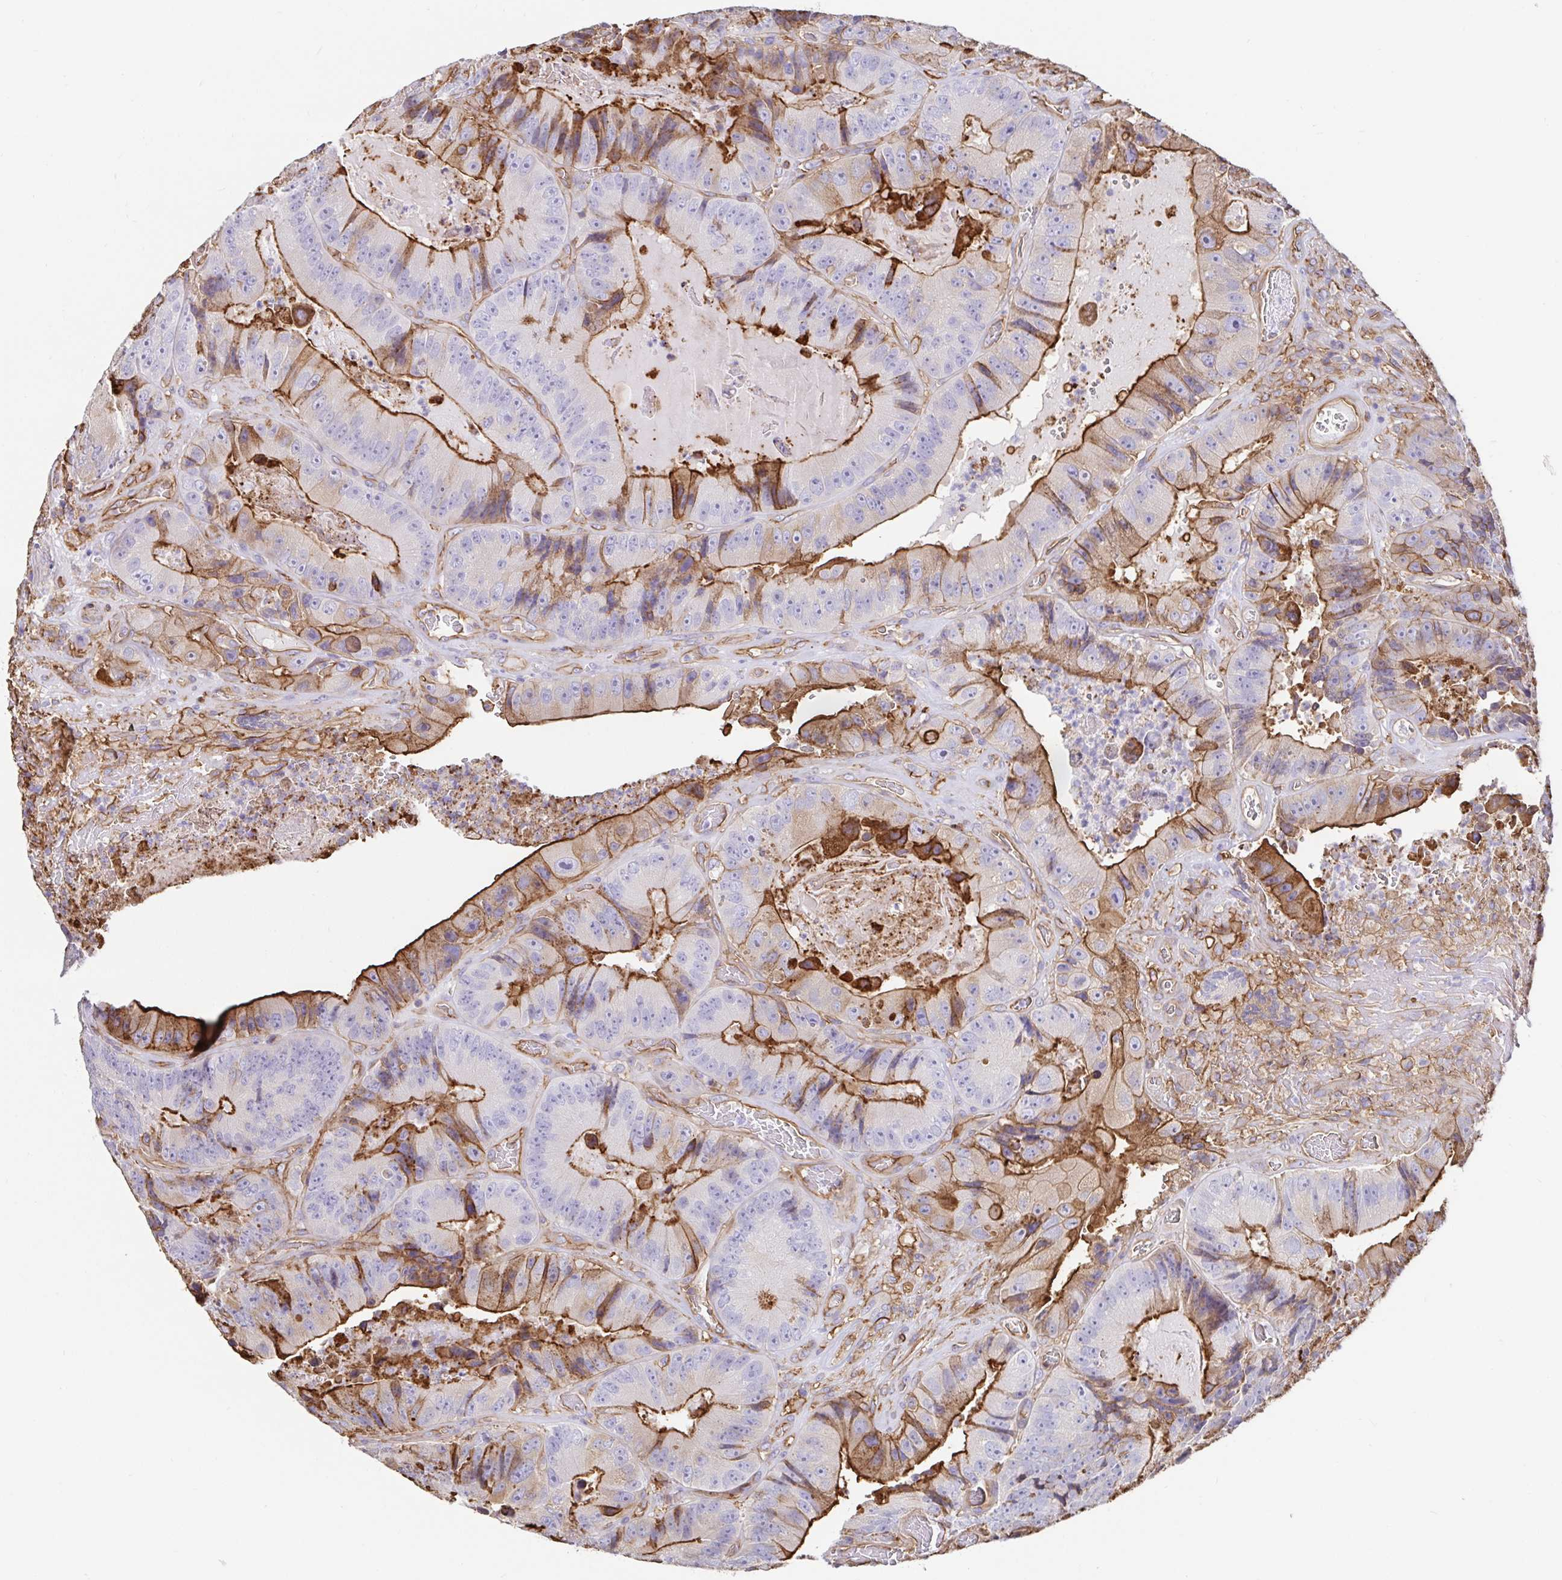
{"staining": {"intensity": "moderate", "quantity": "25%-75%", "location": "cytoplasmic/membranous"}, "tissue": "colorectal cancer", "cell_type": "Tumor cells", "image_type": "cancer", "snomed": [{"axis": "morphology", "description": "Adenocarcinoma, NOS"}, {"axis": "topography", "description": "Colon"}], "caption": "Moderate cytoplasmic/membranous staining for a protein is present in approximately 25%-75% of tumor cells of colorectal adenocarcinoma using immunohistochemistry (IHC).", "gene": "ANXA2", "patient": {"sex": "female", "age": 86}}